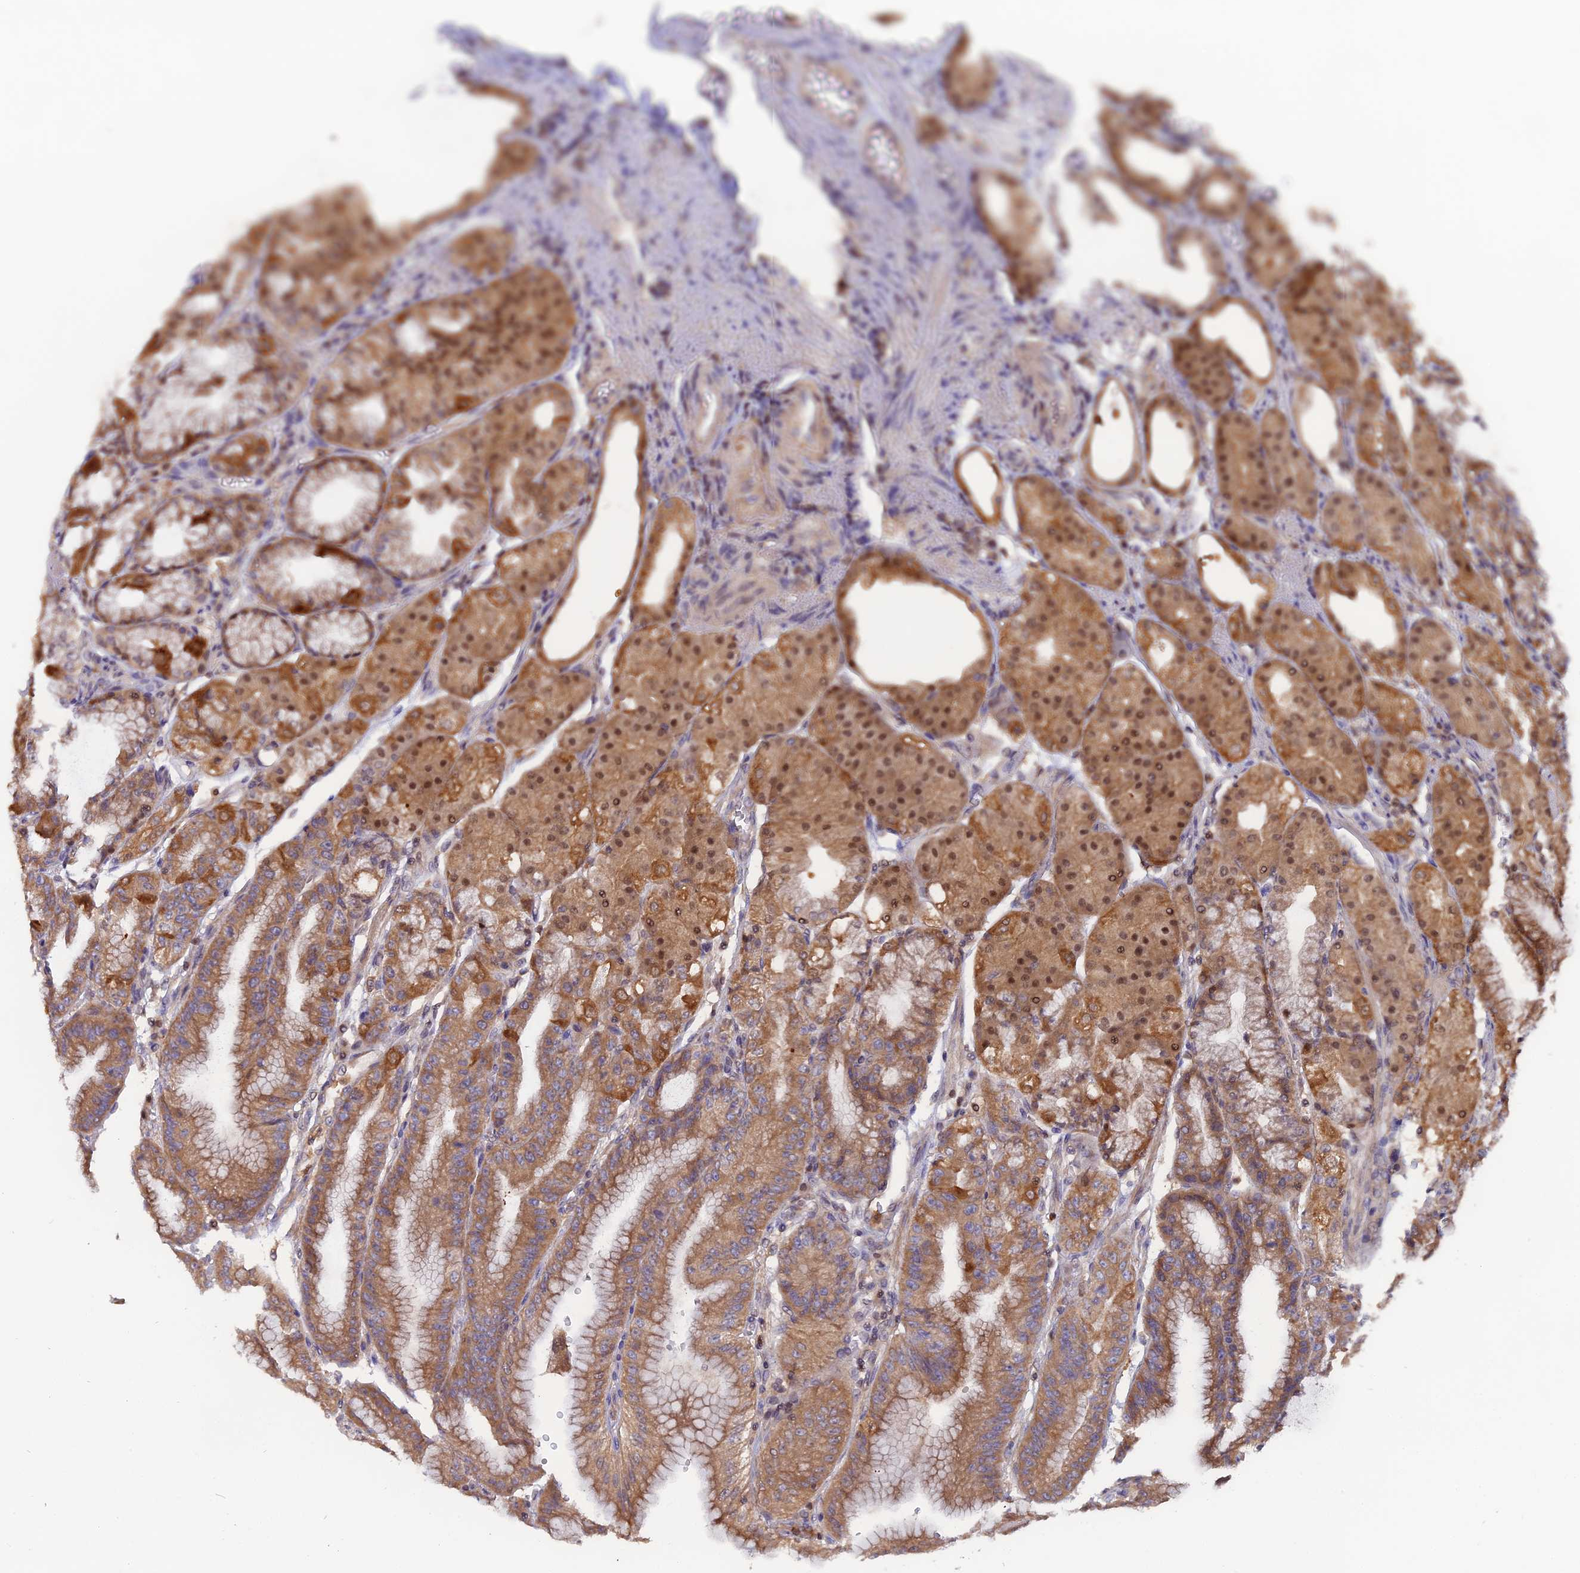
{"staining": {"intensity": "moderate", "quantity": ">75%", "location": "cytoplasmic/membranous,nuclear"}, "tissue": "stomach", "cell_type": "Glandular cells", "image_type": "normal", "snomed": [{"axis": "morphology", "description": "Normal tissue, NOS"}, {"axis": "topography", "description": "Stomach, lower"}], "caption": "Immunohistochemical staining of unremarkable human stomach shows moderate cytoplasmic/membranous,nuclear protein expression in about >75% of glandular cells.", "gene": "FAM118B", "patient": {"sex": "male", "age": 71}}